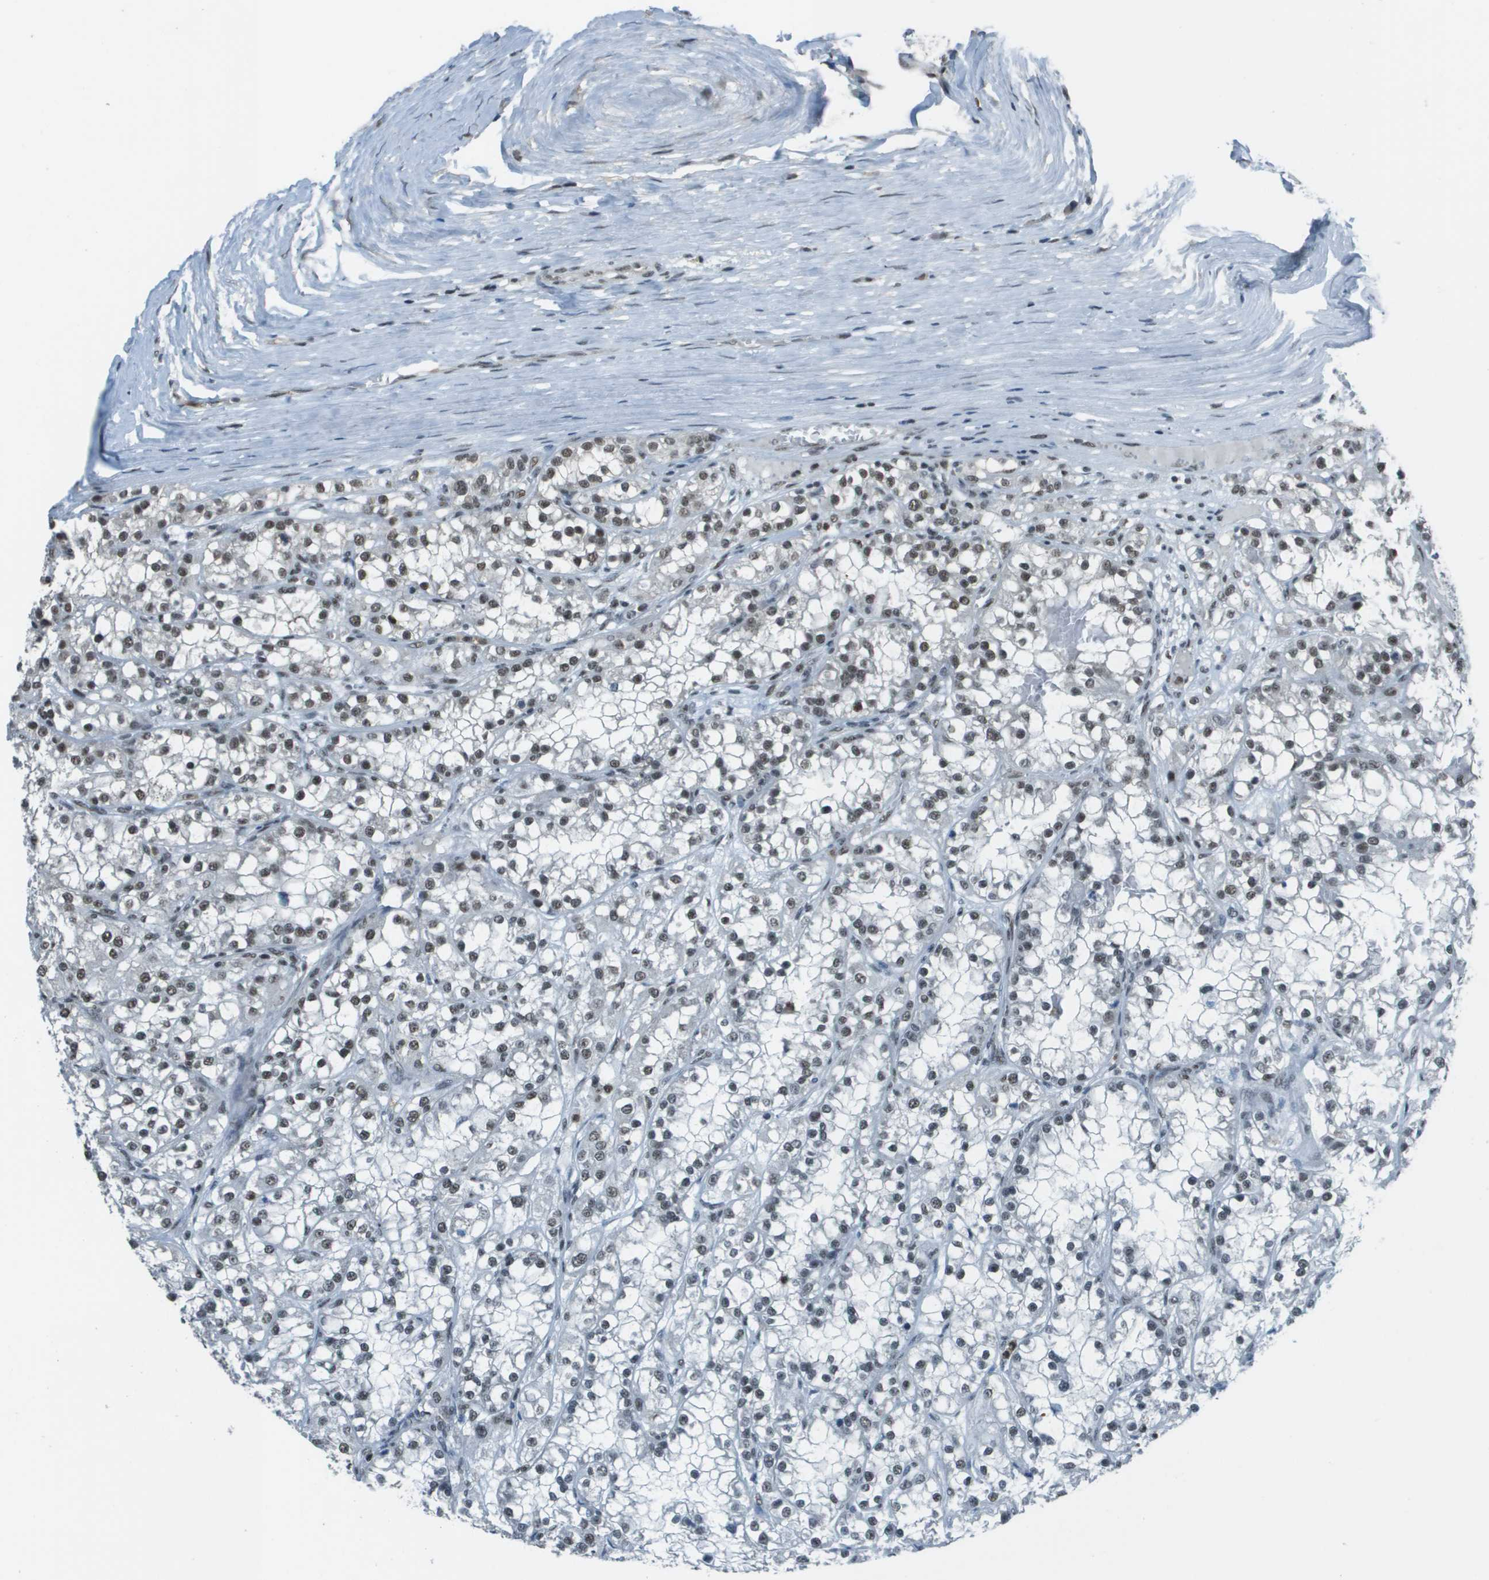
{"staining": {"intensity": "weak", "quantity": ">75%", "location": "nuclear"}, "tissue": "renal cancer", "cell_type": "Tumor cells", "image_type": "cancer", "snomed": [{"axis": "morphology", "description": "Adenocarcinoma, NOS"}, {"axis": "topography", "description": "Kidney"}], "caption": "Human renal cancer (adenocarcinoma) stained for a protein (brown) reveals weak nuclear positive positivity in about >75% of tumor cells.", "gene": "DEPDC1", "patient": {"sex": "female", "age": 52}}